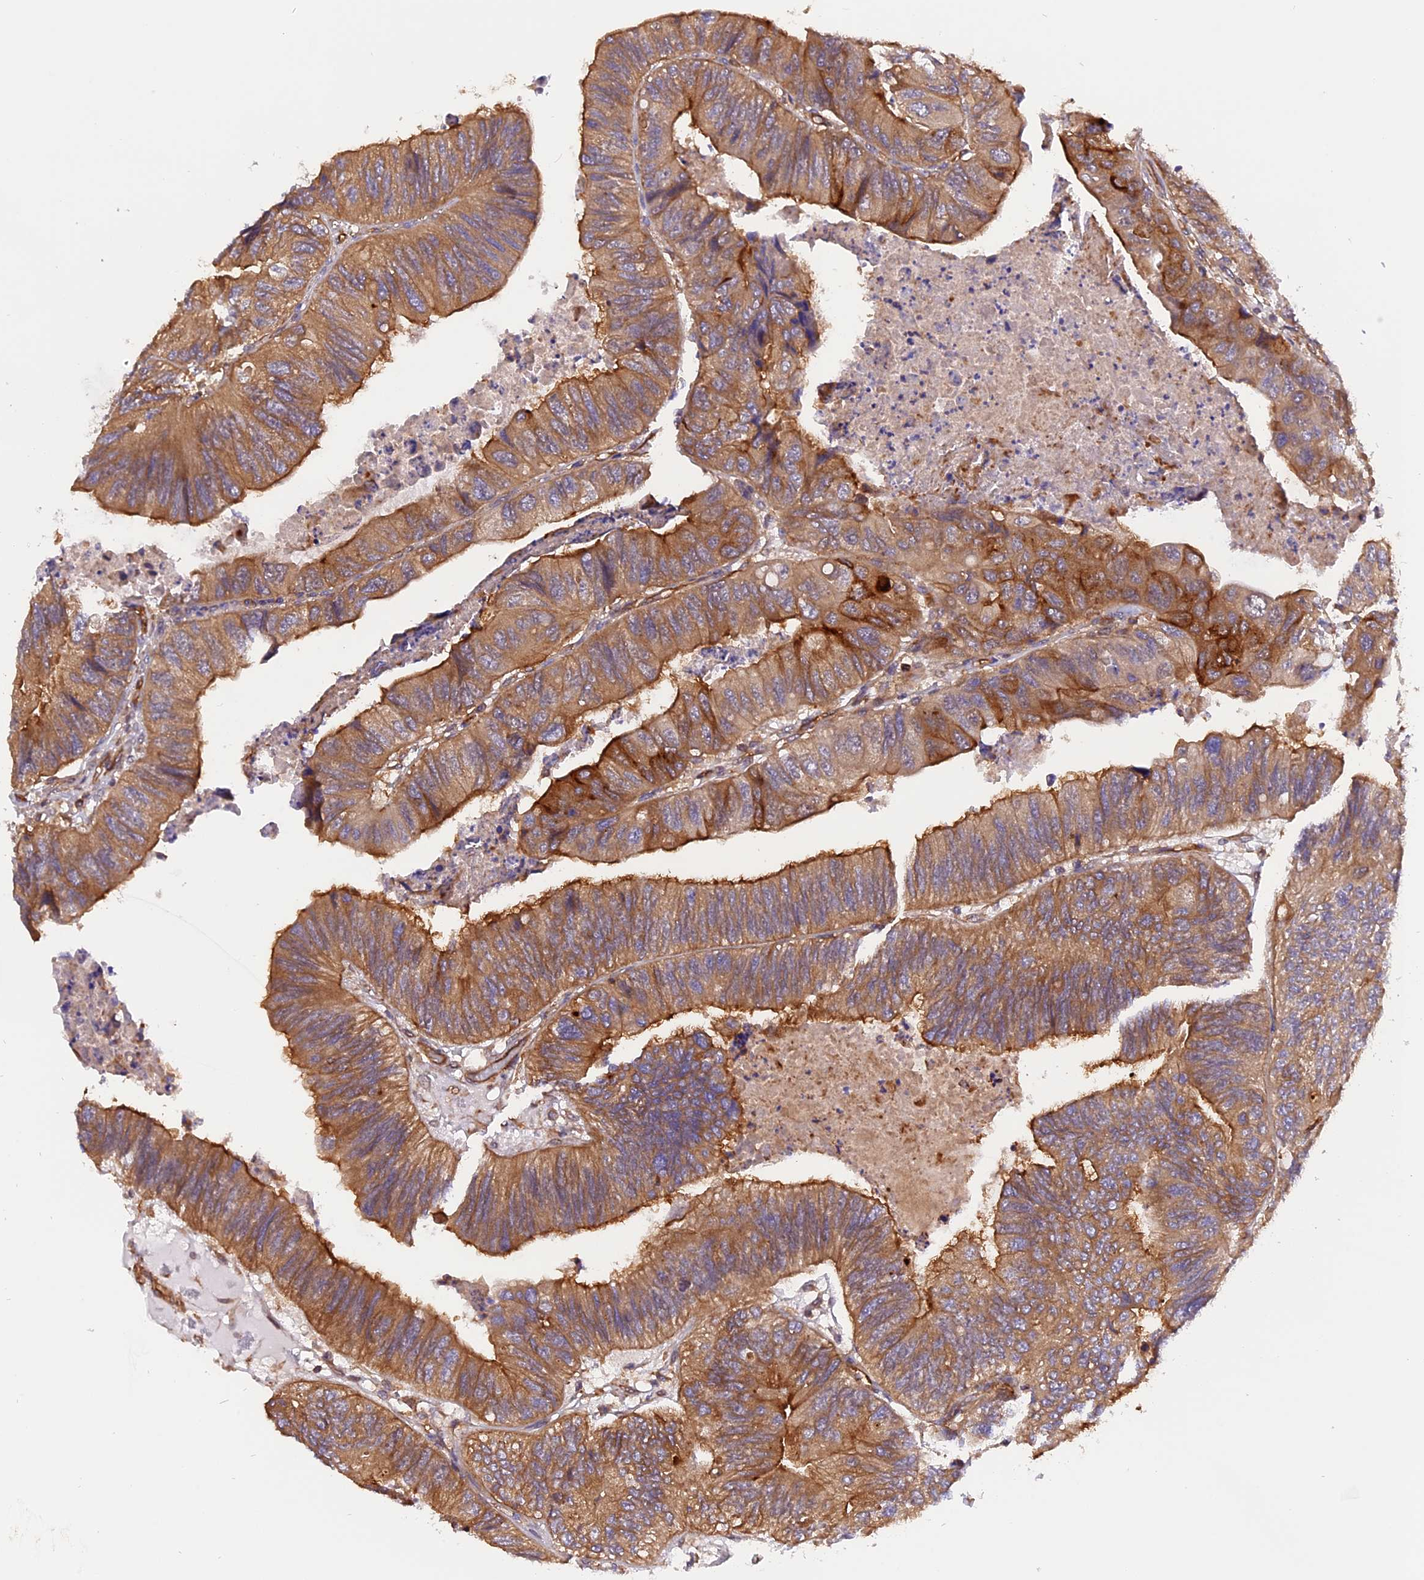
{"staining": {"intensity": "moderate", "quantity": ">75%", "location": "cytoplasmic/membranous"}, "tissue": "colorectal cancer", "cell_type": "Tumor cells", "image_type": "cancer", "snomed": [{"axis": "morphology", "description": "Adenocarcinoma, NOS"}, {"axis": "topography", "description": "Rectum"}], "caption": "IHC staining of colorectal cancer (adenocarcinoma), which reveals medium levels of moderate cytoplasmic/membranous staining in approximately >75% of tumor cells indicating moderate cytoplasmic/membranous protein expression. The staining was performed using DAB (3,3'-diaminobenzidine) (brown) for protein detection and nuclei were counterstained in hematoxylin (blue).", "gene": "C5orf22", "patient": {"sex": "male", "age": 63}}